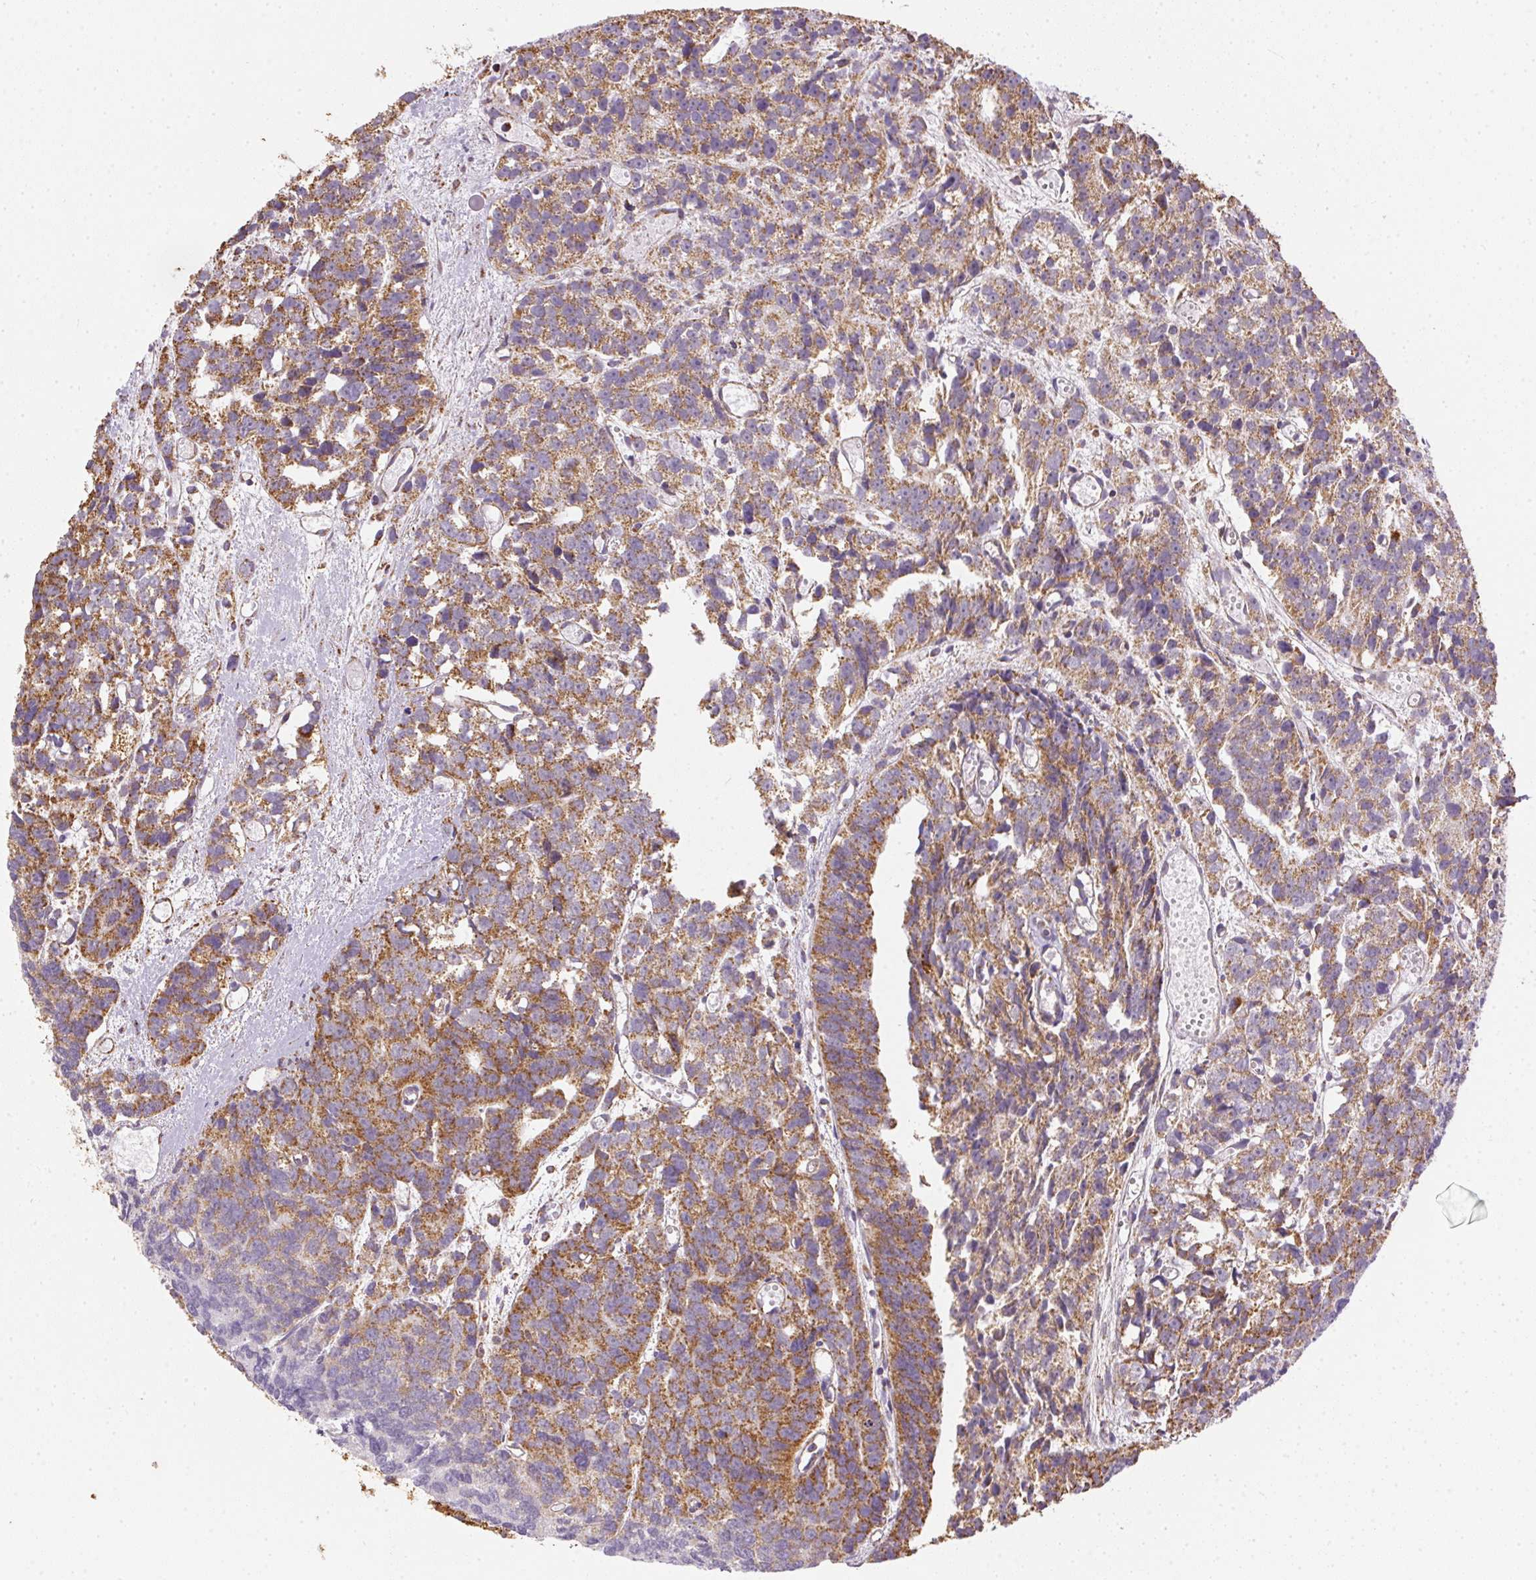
{"staining": {"intensity": "moderate", "quantity": ">75%", "location": "cytoplasmic/membranous"}, "tissue": "prostate cancer", "cell_type": "Tumor cells", "image_type": "cancer", "snomed": [{"axis": "morphology", "description": "Adenocarcinoma, High grade"}, {"axis": "topography", "description": "Prostate"}], "caption": "Approximately >75% of tumor cells in human prostate cancer (high-grade adenocarcinoma) display moderate cytoplasmic/membranous protein positivity as visualized by brown immunohistochemical staining.", "gene": "MAPK11", "patient": {"sex": "male", "age": 77}}